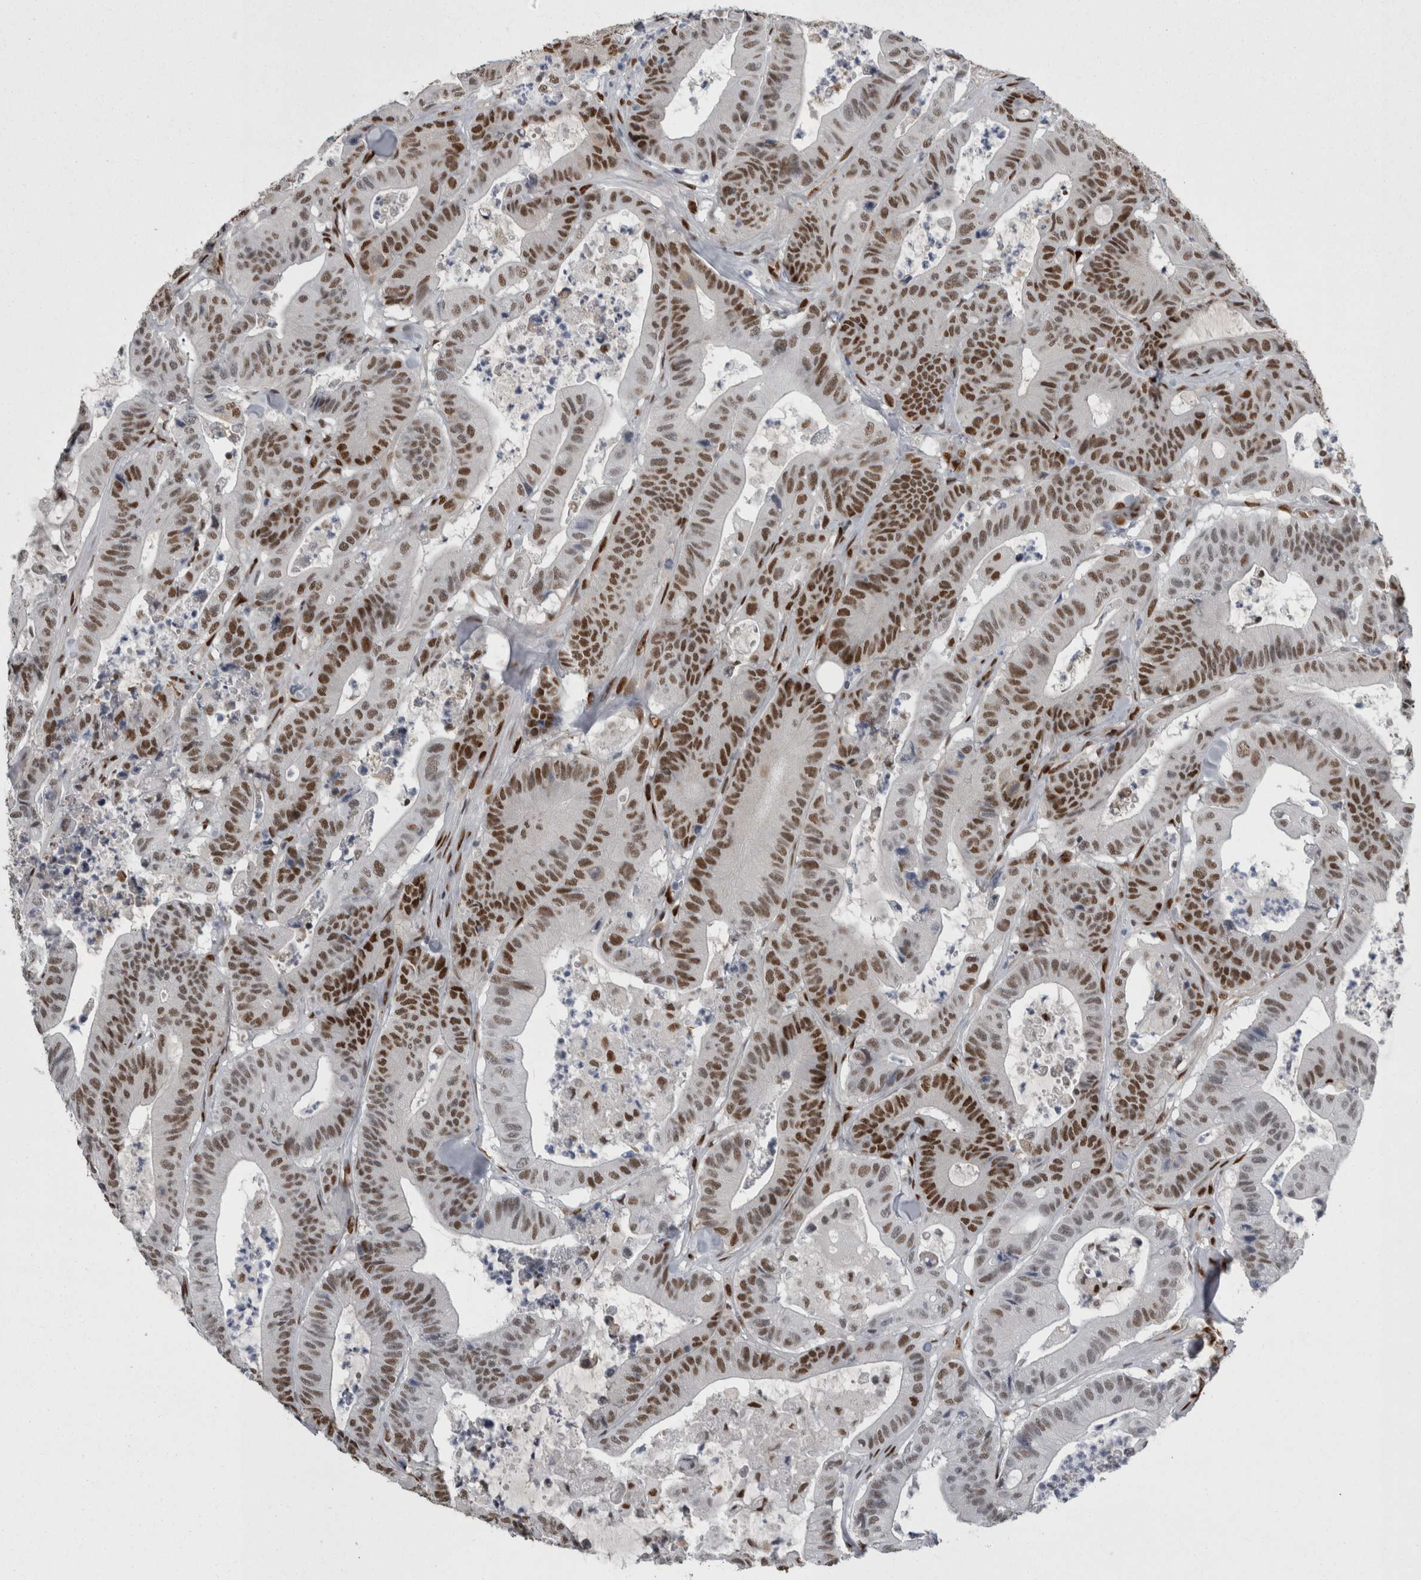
{"staining": {"intensity": "strong", "quantity": ">75%", "location": "nuclear"}, "tissue": "colorectal cancer", "cell_type": "Tumor cells", "image_type": "cancer", "snomed": [{"axis": "morphology", "description": "Adenocarcinoma, NOS"}, {"axis": "topography", "description": "Colon"}], "caption": "IHC (DAB (3,3'-diaminobenzidine)) staining of human adenocarcinoma (colorectal) demonstrates strong nuclear protein staining in approximately >75% of tumor cells.", "gene": "C1orf54", "patient": {"sex": "female", "age": 84}}